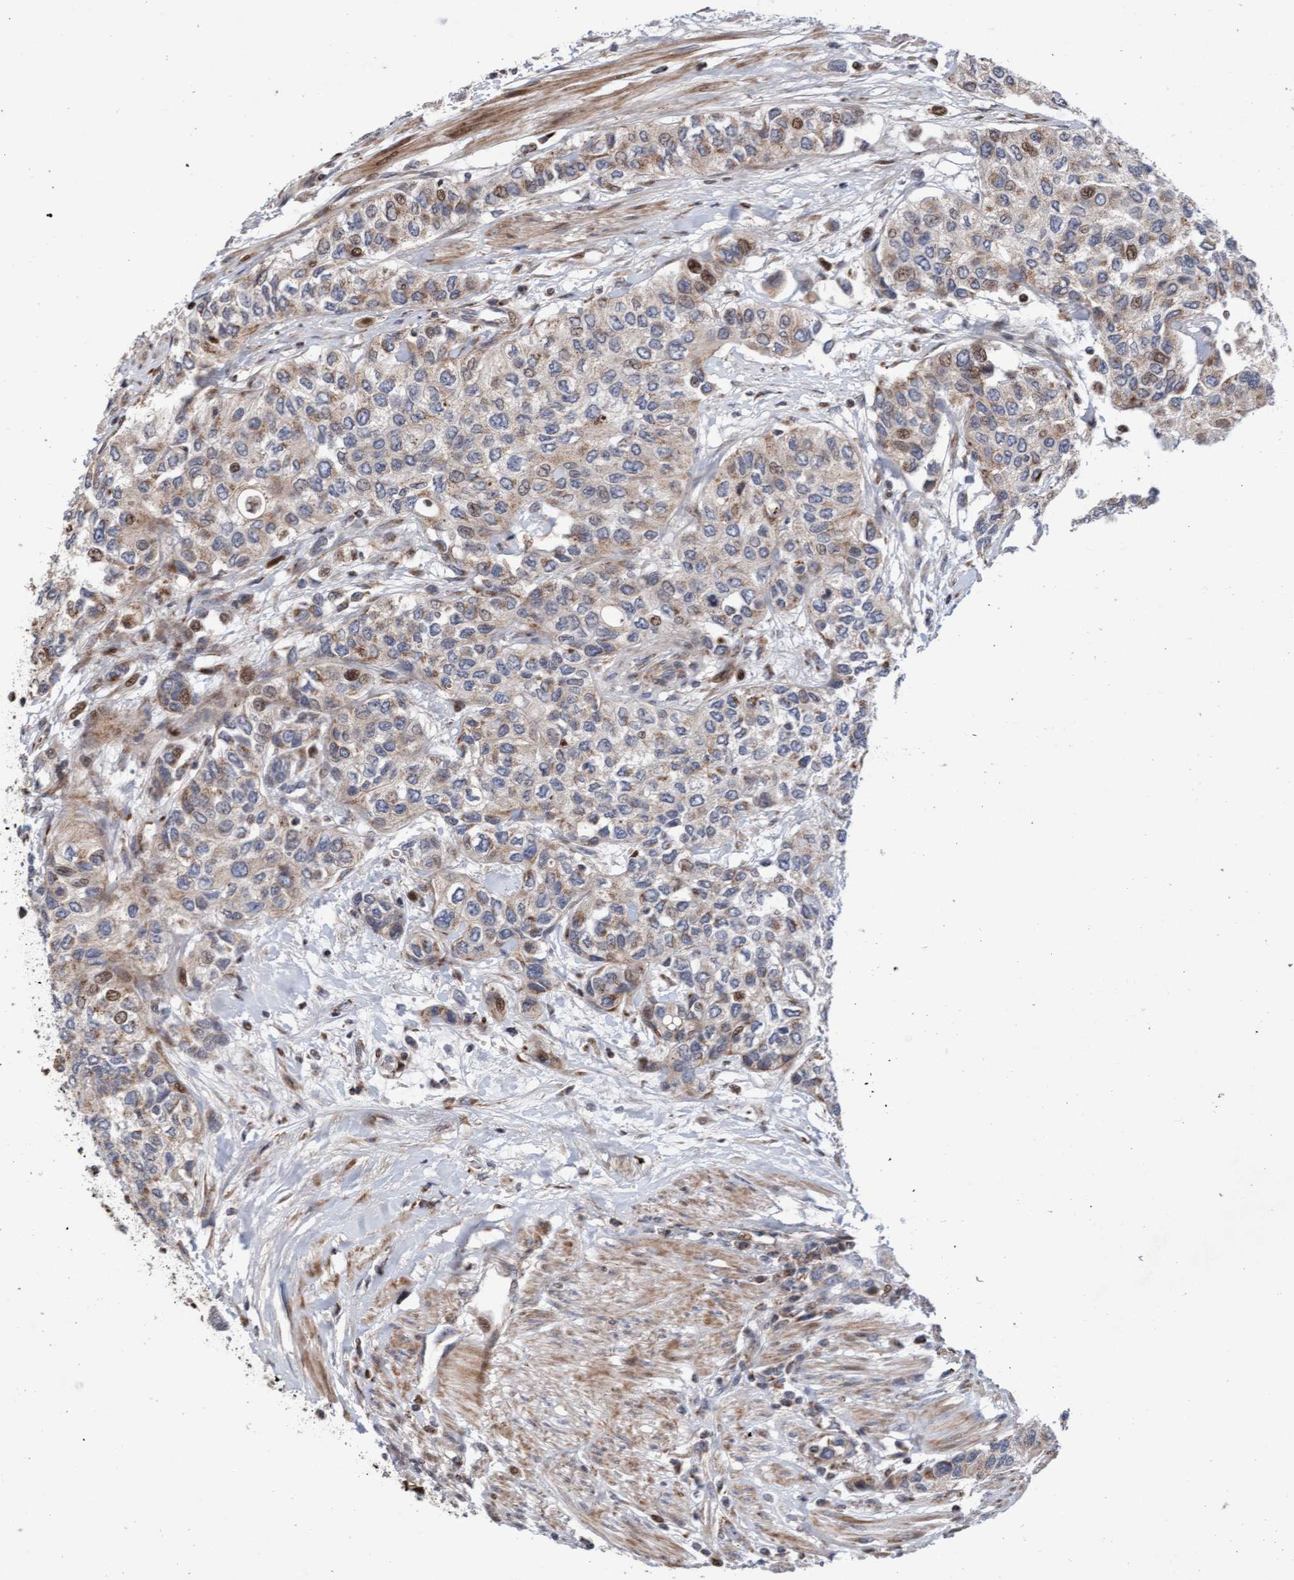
{"staining": {"intensity": "weak", "quantity": "<25%", "location": "cytoplasmic/membranous"}, "tissue": "urothelial cancer", "cell_type": "Tumor cells", "image_type": "cancer", "snomed": [{"axis": "morphology", "description": "Urothelial carcinoma, High grade"}, {"axis": "topography", "description": "Urinary bladder"}], "caption": "DAB immunohistochemical staining of human urothelial cancer displays no significant staining in tumor cells. Brightfield microscopy of immunohistochemistry (IHC) stained with DAB (3,3'-diaminobenzidine) (brown) and hematoxylin (blue), captured at high magnification.", "gene": "PECR", "patient": {"sex": "female", "age": 56}}